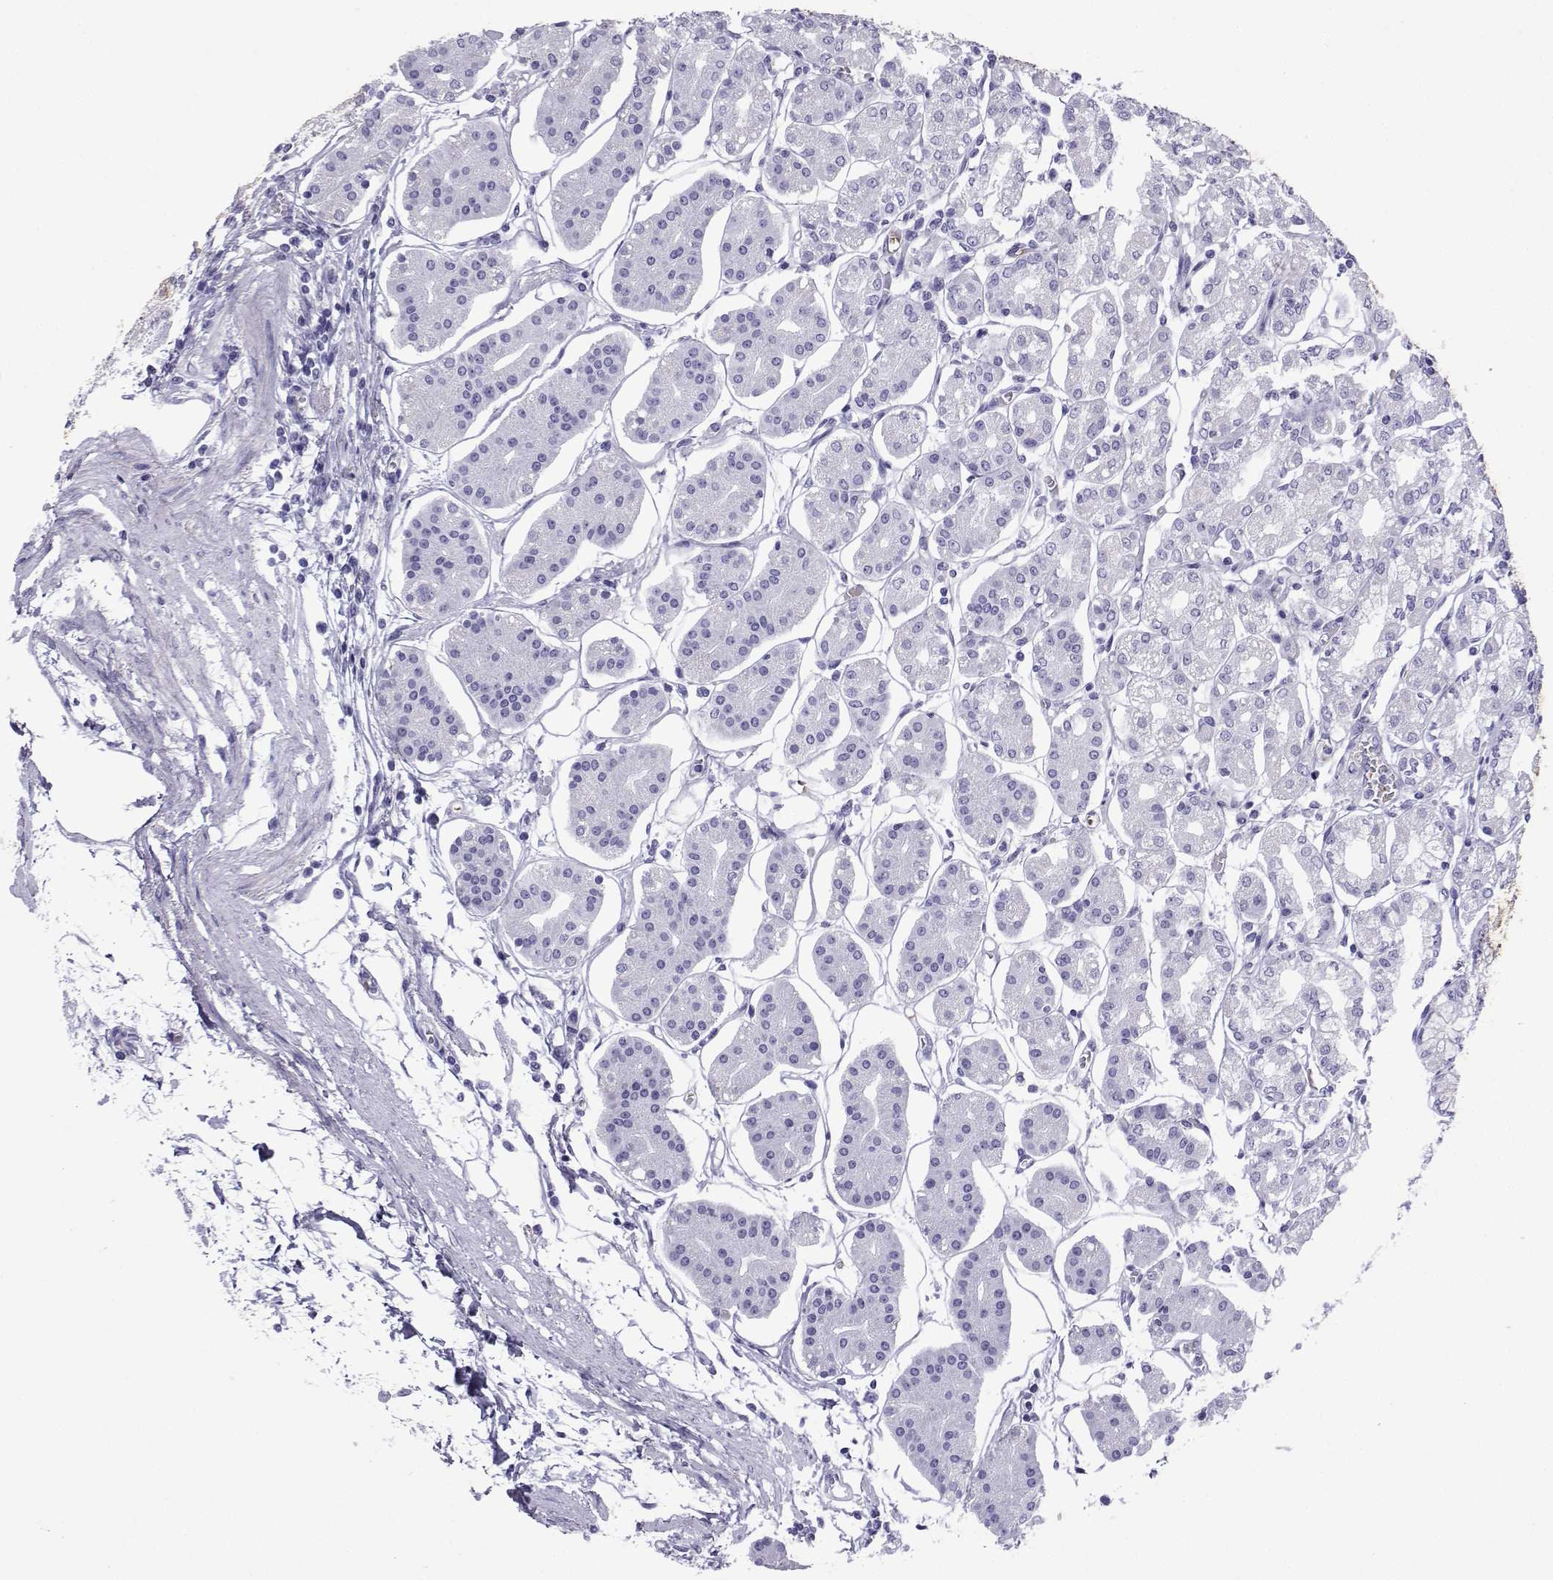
{"staining": {"intensity": "negative", "quantity": "none", "location": "none"}, "tissue": "stomach", "cell_type": "Glandular cells", "image_type": "normal", "snomed": [{"axis": "morphology", "description": "Normal tissue, NOS"}, {"axis": "topography", "description": "Skeletal muscle"}, {"axis": "topography", "description": "Stomach"}], "caption": "The photomicrograph demonstrates no staining of glandular cells in unremarkable stomach.", "gene": "TRIM46", "patient": {"sex": "female", "age": 57}}